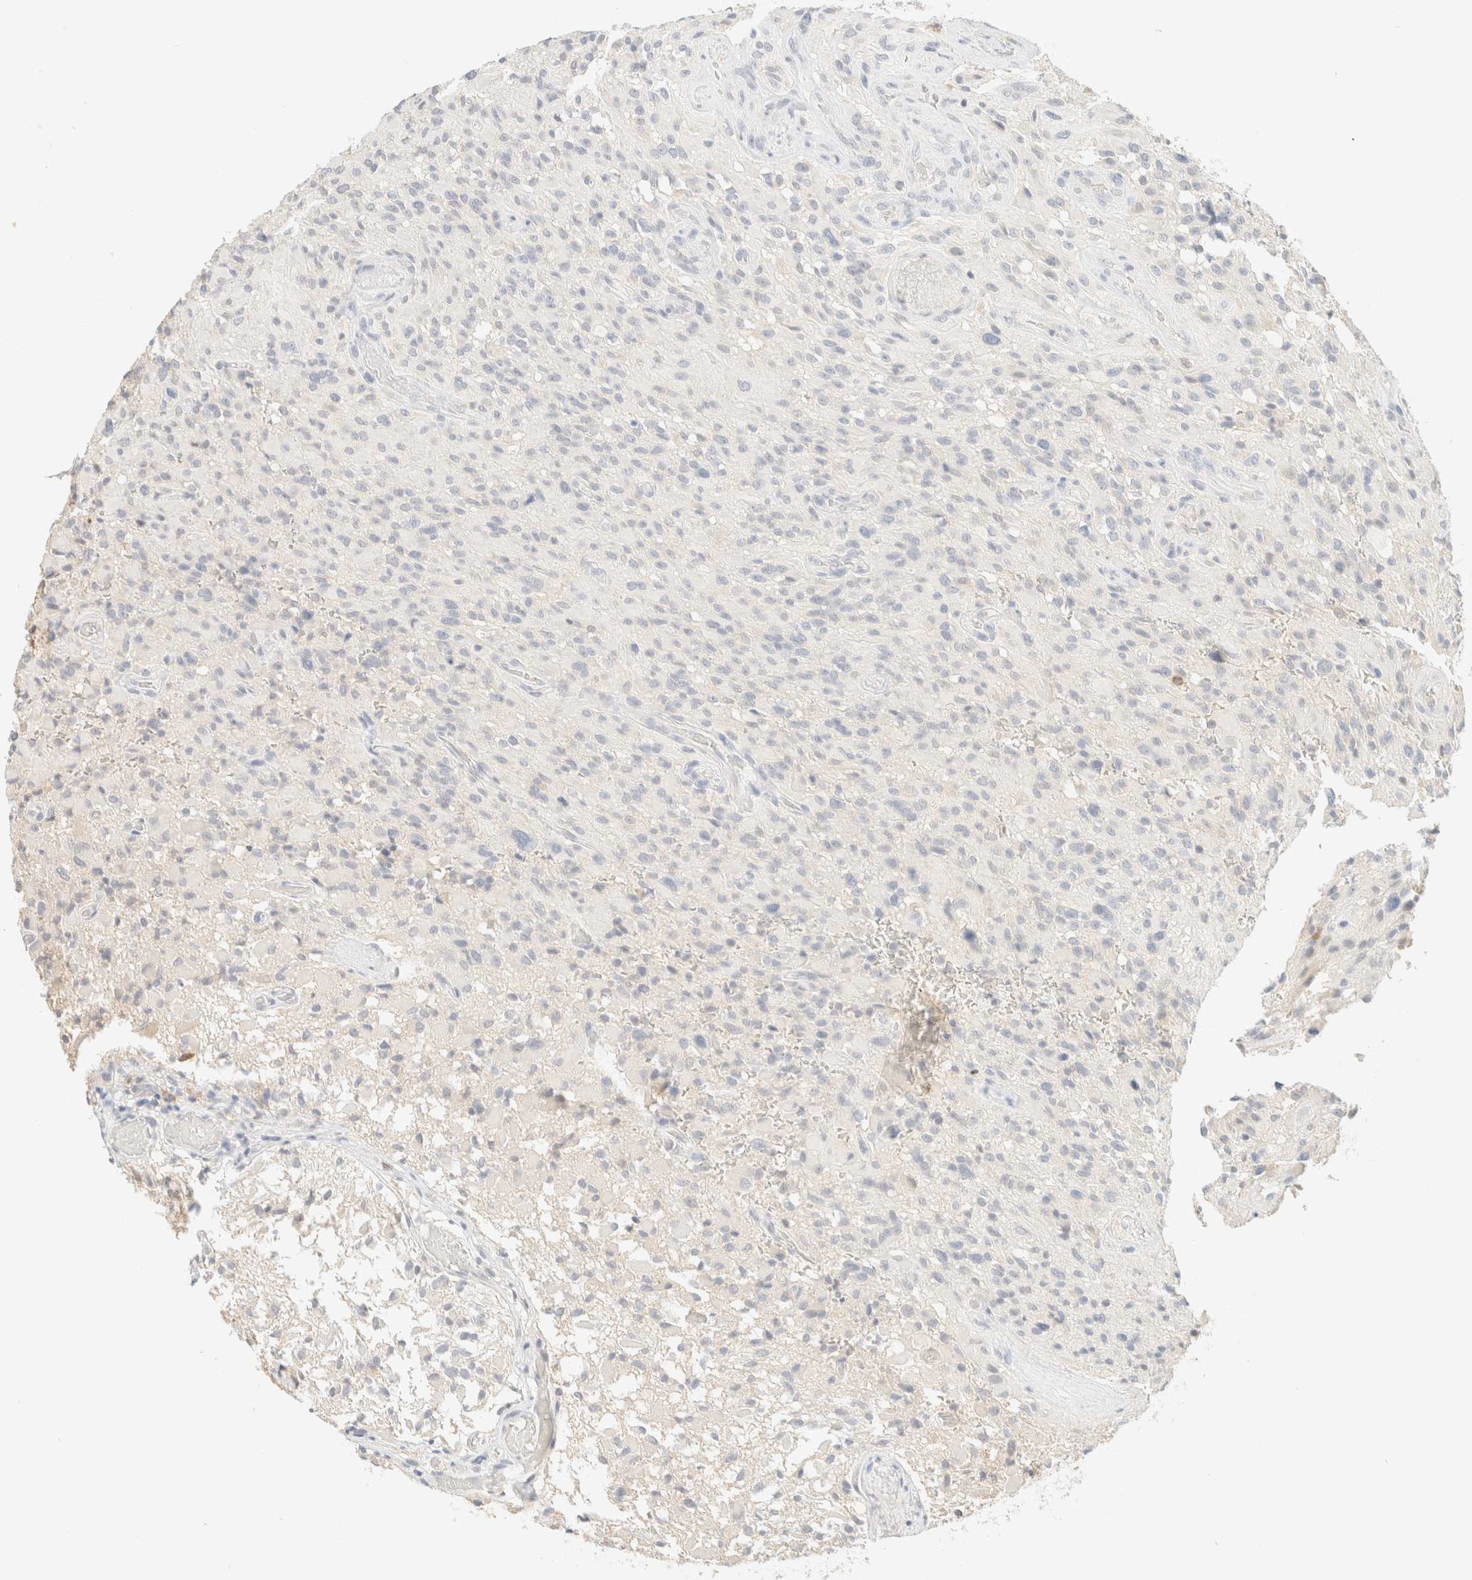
{"staining": {"intensity": "negative", "quantity": "none", "location": "none"}, "tissue": "glioma", "cell_type": "Tumor cells", "image_type": "cancer", "snomed": [{"axis": "morphology", "description": "Glioma, malignant, High grade"}, {"axis": "topography", "description": "Brain"}], "caption": "There is no significant staining in tumor cells of glioma.", "gene": "TIMD4", "patient": {"sex": "male", "age": 71}}